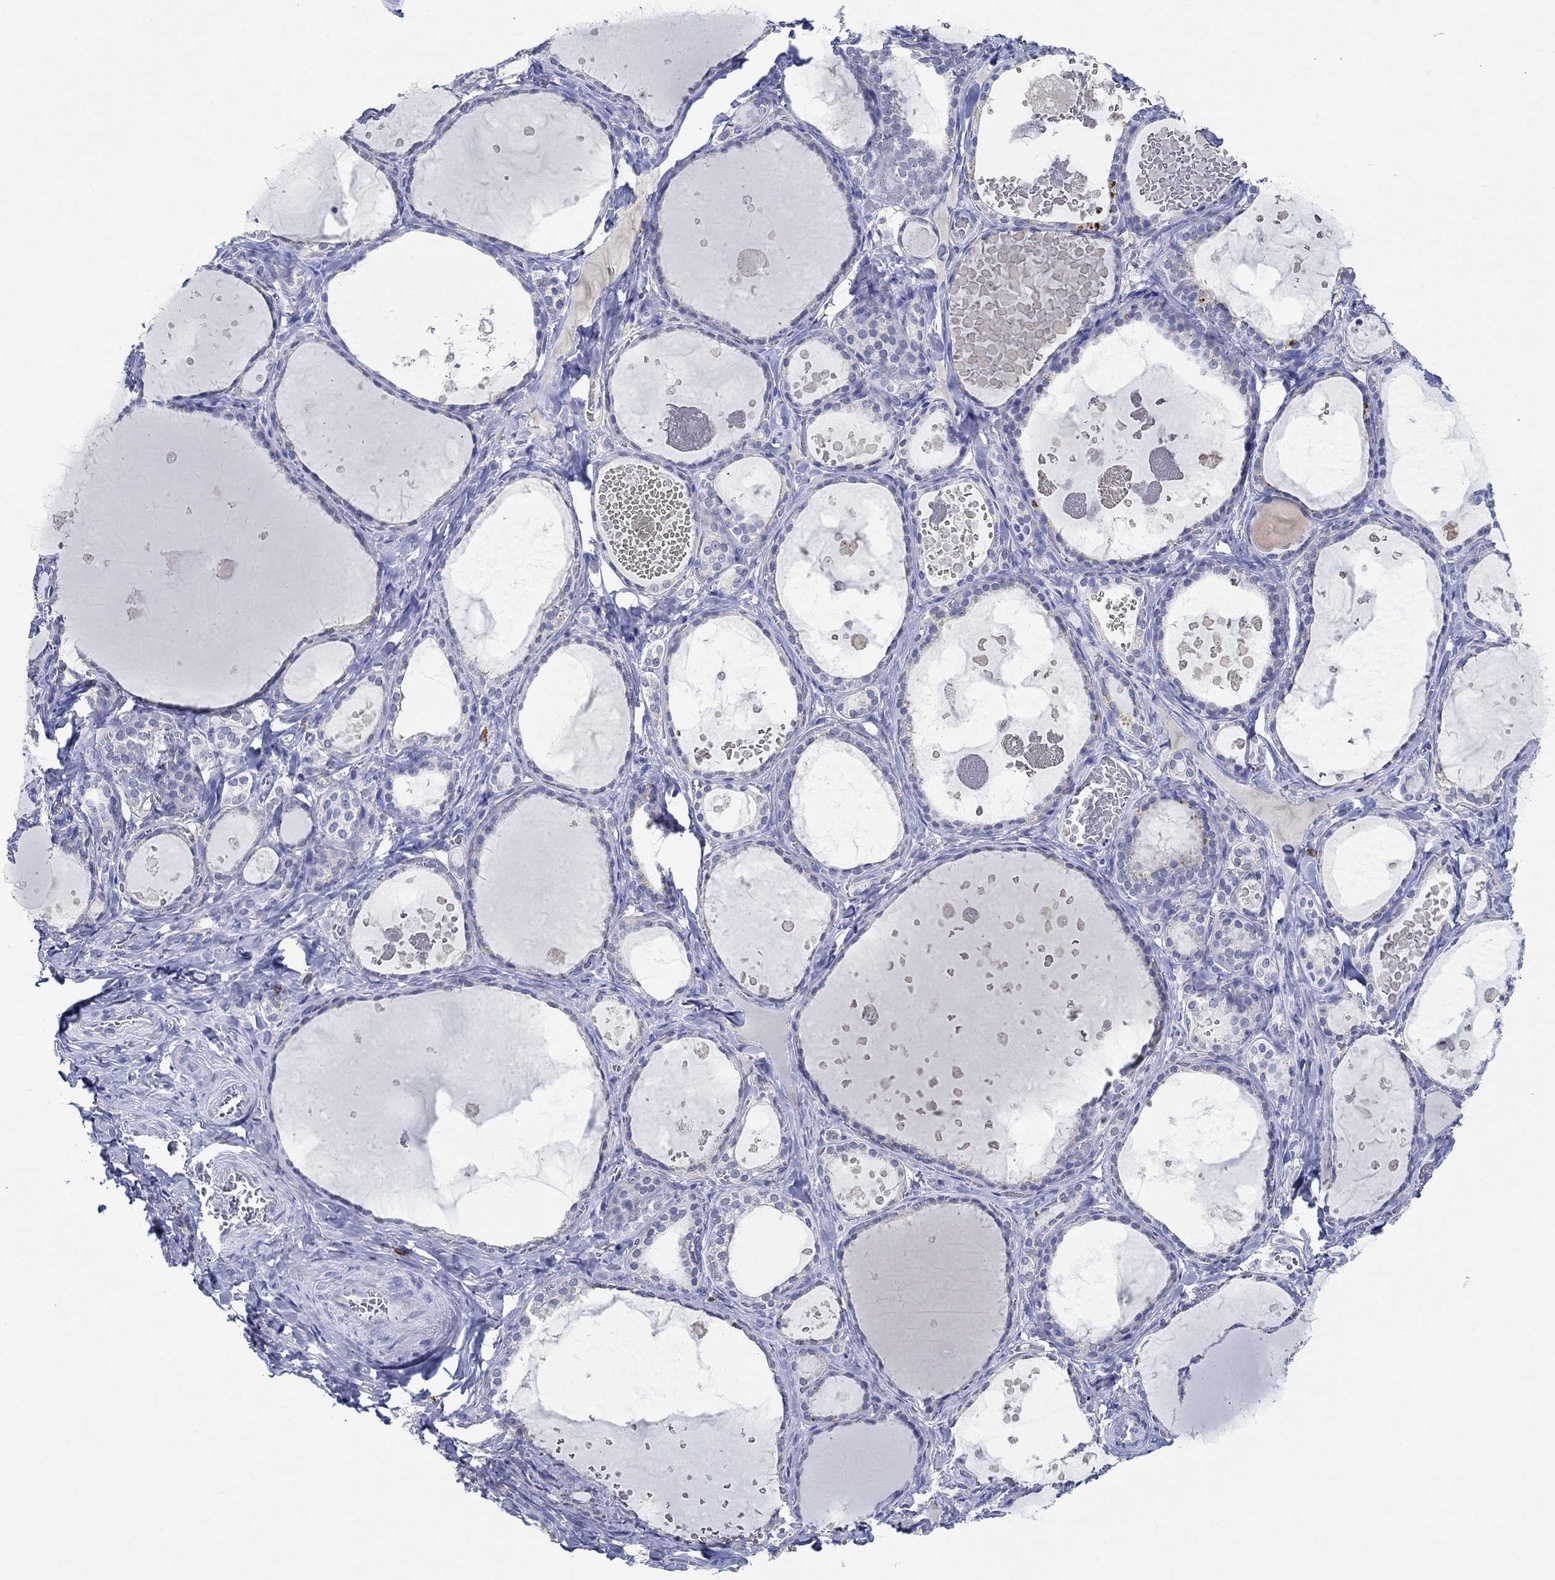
{"staining": {"intensity": "negative", "quantity": "none", "location": "none"}, "tissue": "thyroid gland", "cell_type": "Glandular cells", "image_type": "normal", "snomed": [{"axis": "morphology", "description": "Normal tissue, NOS"}, {"axis": "topography", "description": "Thyroid gland"}], "caption": "Immunohistochemistry (IHC) of normal human thyroid gland reveals no staining in glandular cells.", "gene": "CPM", "patient": {"sex": "female", "age": 56}}